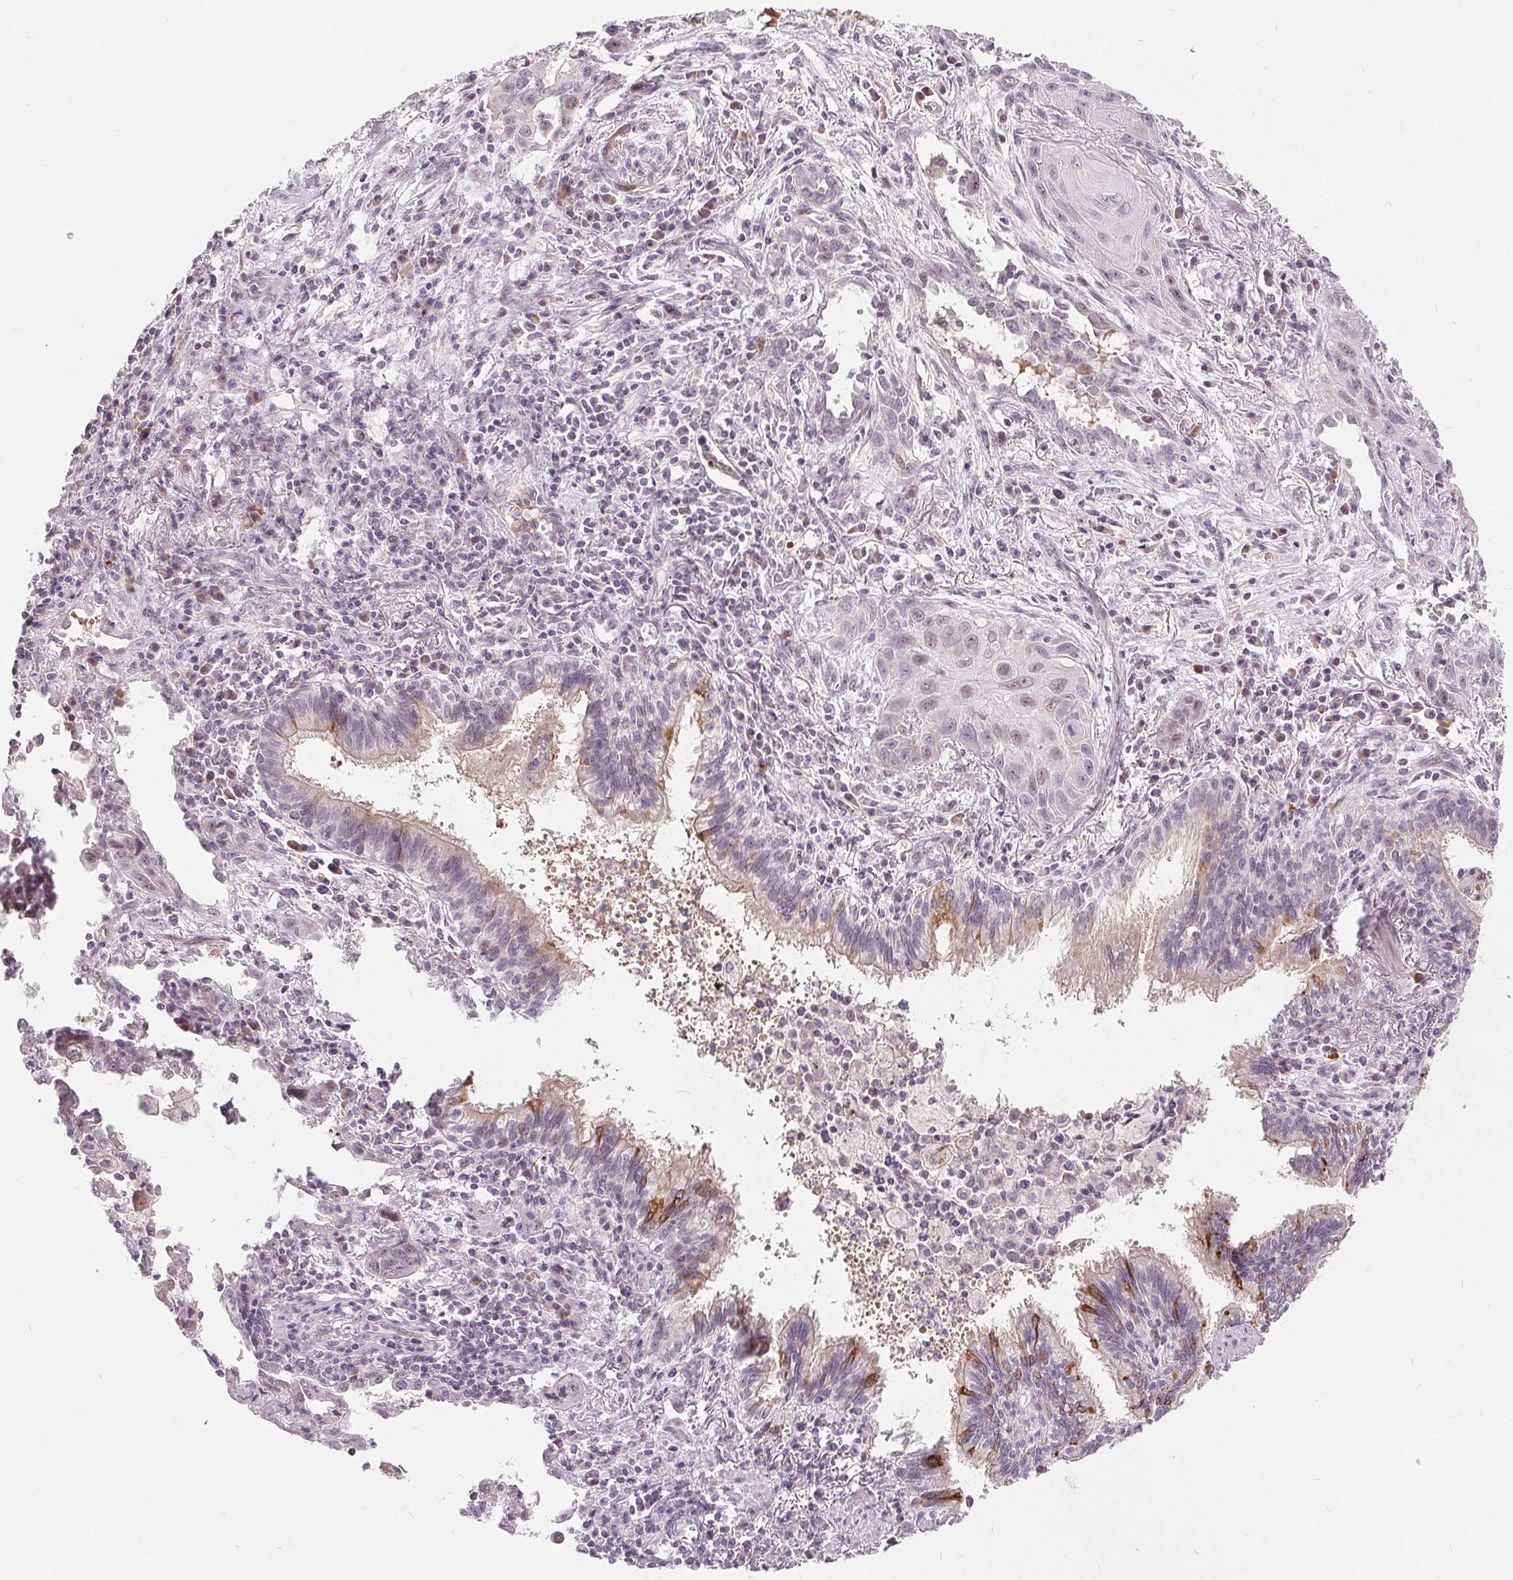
{"staining": {"intensity": "moderate", "quantity": "25%-75%", "location": "nuclear"}, "tissue": "lung cancer", "cell_type": "Tumor cells", "image_type": "cancer", "snomed": [{"axis": "morphology", "description": "Squamous cell carcinoma, NOS"}, {"axis": "topography", "description": "Lung"}], "caption": "DAB immunohistochemical staining of lung cancer displays moderate nuclear protein expression in about 25%-75% of tumor cells.", "gene": "NRG2", "patient": {"sex": "male", "age": 79}}